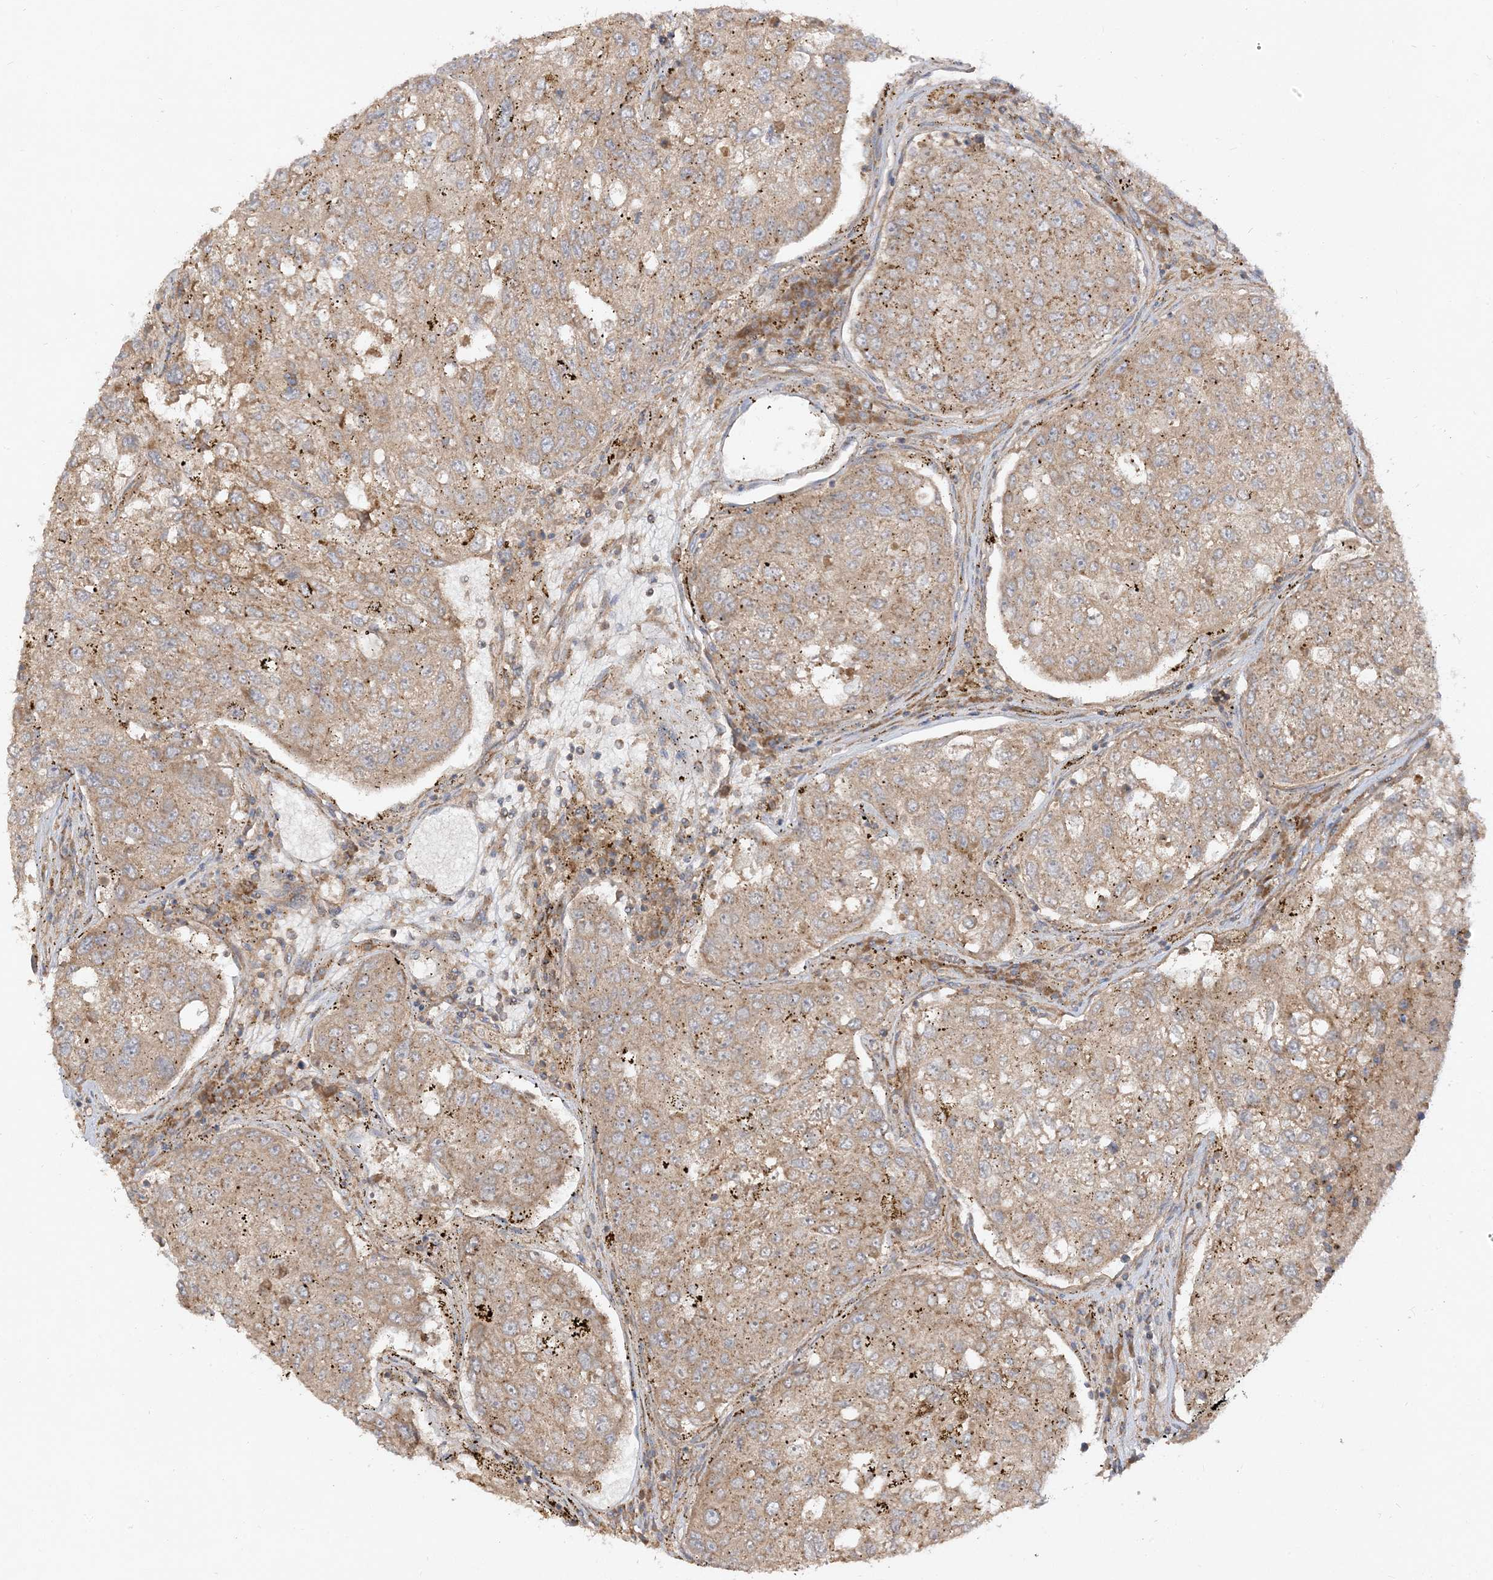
{"staining": {"intensity": "moderate", "quantity": ">75%", "location": "cytoplasmic/membranous"}, "tissue": "urothelial cancer", "cell_type": "Tumor cells", "image_type": "cancer", "snomed": [{"axis": "morphology", "description": "Urothelial carcinoma, High grade"}, {"axis": "topography", "description": "Lymph node"}, {"axis": "topography", "description": "Urinary bladder"}], "caption": "High-grade urothelial carcinoma tissue shows moderate cytoplasmic/membranous staining in approximately >75% of tumor cells", "gene": "AARS2", "patient": {"sex": "male", "age": 51}}